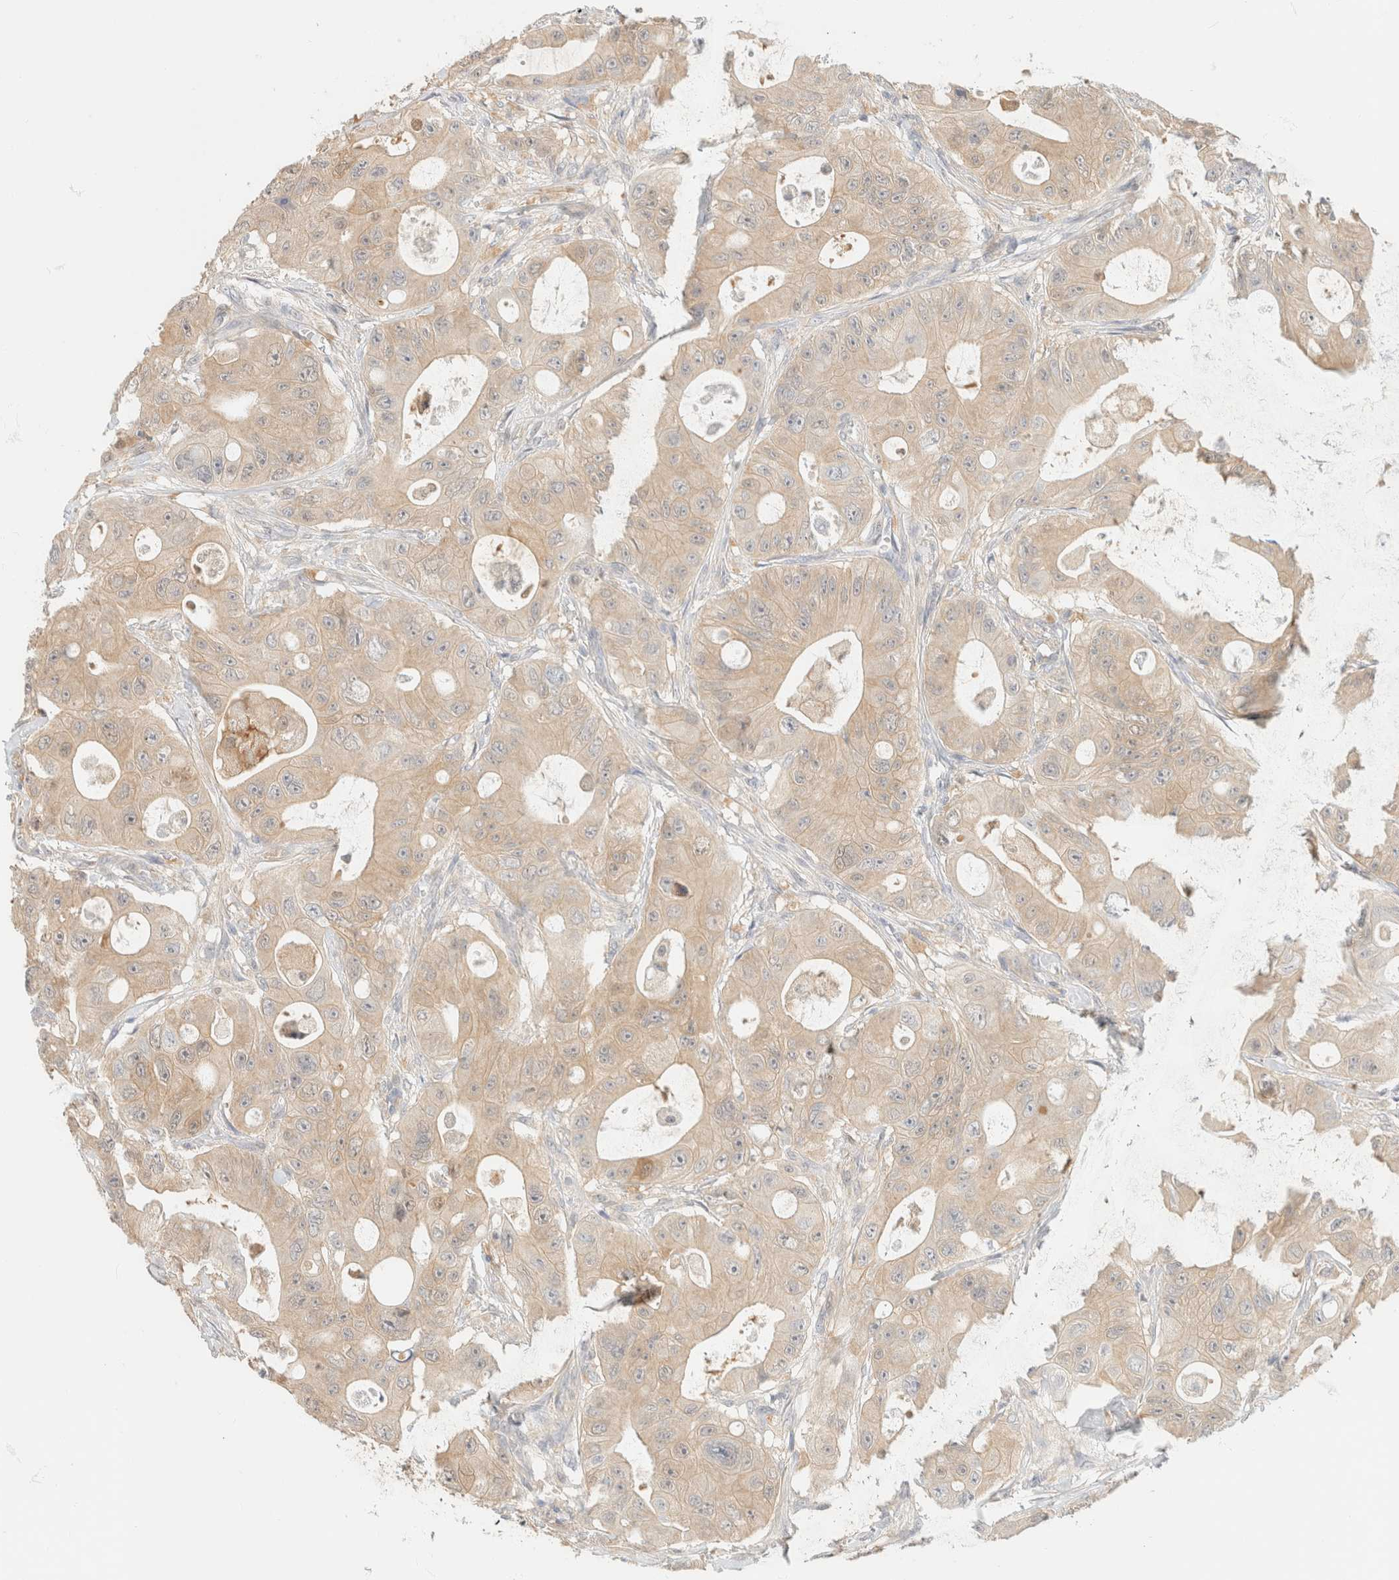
{"staining": {"intensity": "weak", "quantity": ">75%", "location": "cytoplasmic/membranous"}, "tissue": "colorectal cancer", "cell_type": "Tumor cells", "image_type": "cancer", "snomed": [{"axis": "morphology", "description": "Adenocarcinoma, NOS"}, {"axis": "topography", "description": "Colon"}], "caption": "Brown immunohistochemical staining in human colorectal cancer shows weak cytoplasmic/membranous expression in about >75% of tumor cells.", "gene": "GPI", "patient": {"sex": "female", "age": 46}}